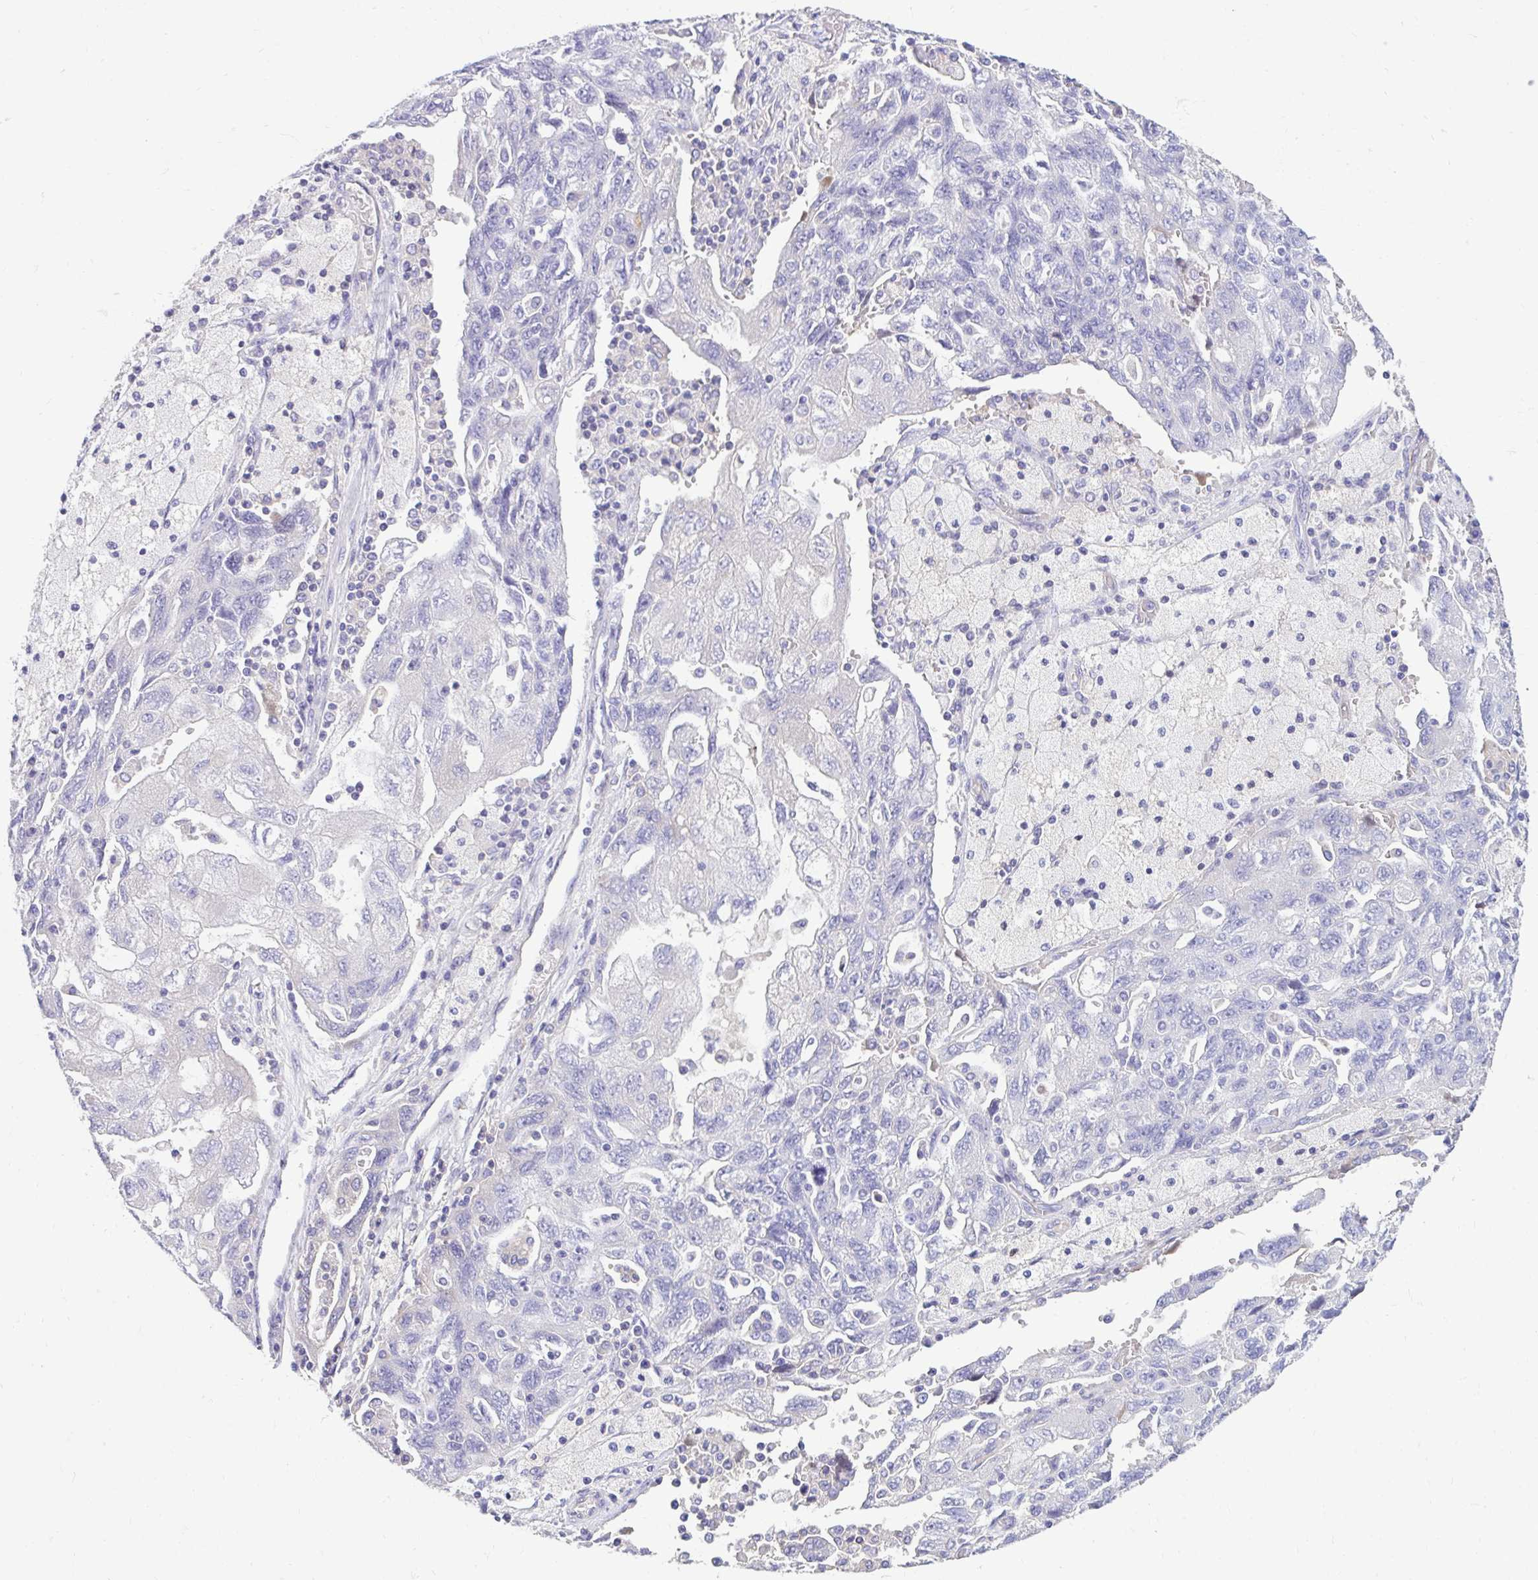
{"staining": {"intensity": "negative", "quantity": "none", "location": "none"}, "tissue": "ovarian cancer", "cell_type": "Tumor cells", "image_type": "cancer", "snomed": [{"axis": "morphology", "description": "Carcinoma, NOS"}, {"axis": "morphology", "description": "Cystadenocarcinoma, serous, NOS"}, {"axis": "topography", "description": "Ovary"}], "caption": "Immunohistochemistry image of human serous cystadenocarcinoma (ovarian) stained for a protein (brown), which displays no staining in tumor cells. (Brightfield microscopy of DAB (3,3'-diaminobenzidine) IHC at high magnification).", "gene": "SMIM9", "patient": {"sex": "female", "age": 69}}